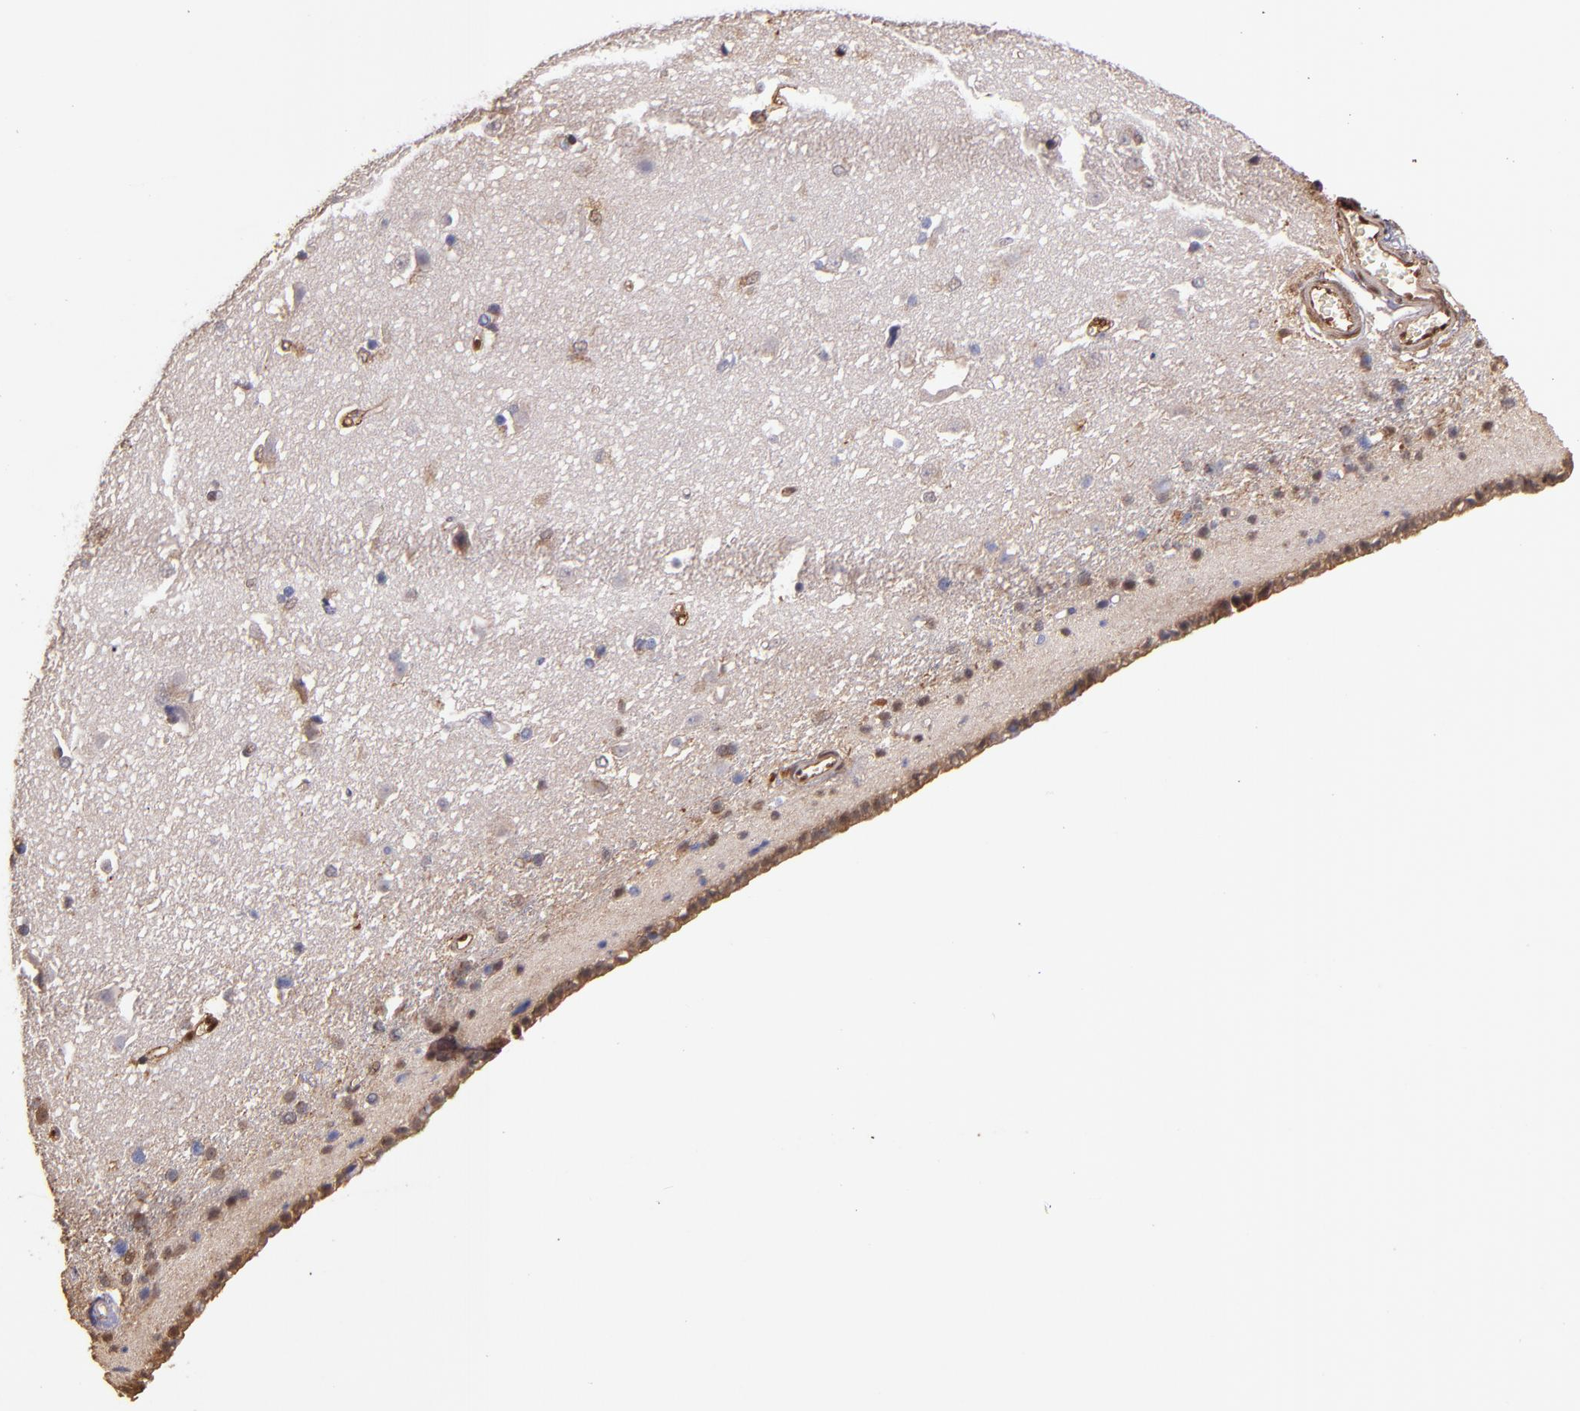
{"staining": {"intensity": "moderate", "quantity": "25%-75%", "location": "cytoplasmic/membranous,nuclear"}, "tissue": "caudate", "cell_type": "Glial cells", "image_type": "normal", "snomed": [{"axis": "morphology", "description": "Normal tissue, NOS"}, {"axis": "topography", "description": "Lateral ventricle wall"}], "caption": "Approximately 25%-75% of glial cells in benign caudate reveal moderate cytoplasmic/membranous,nuclear protein positivity as visualized by brown immunohistochemical staining.", "gene": "S100A6", "patient": {"sex": "female", "age": 19}}